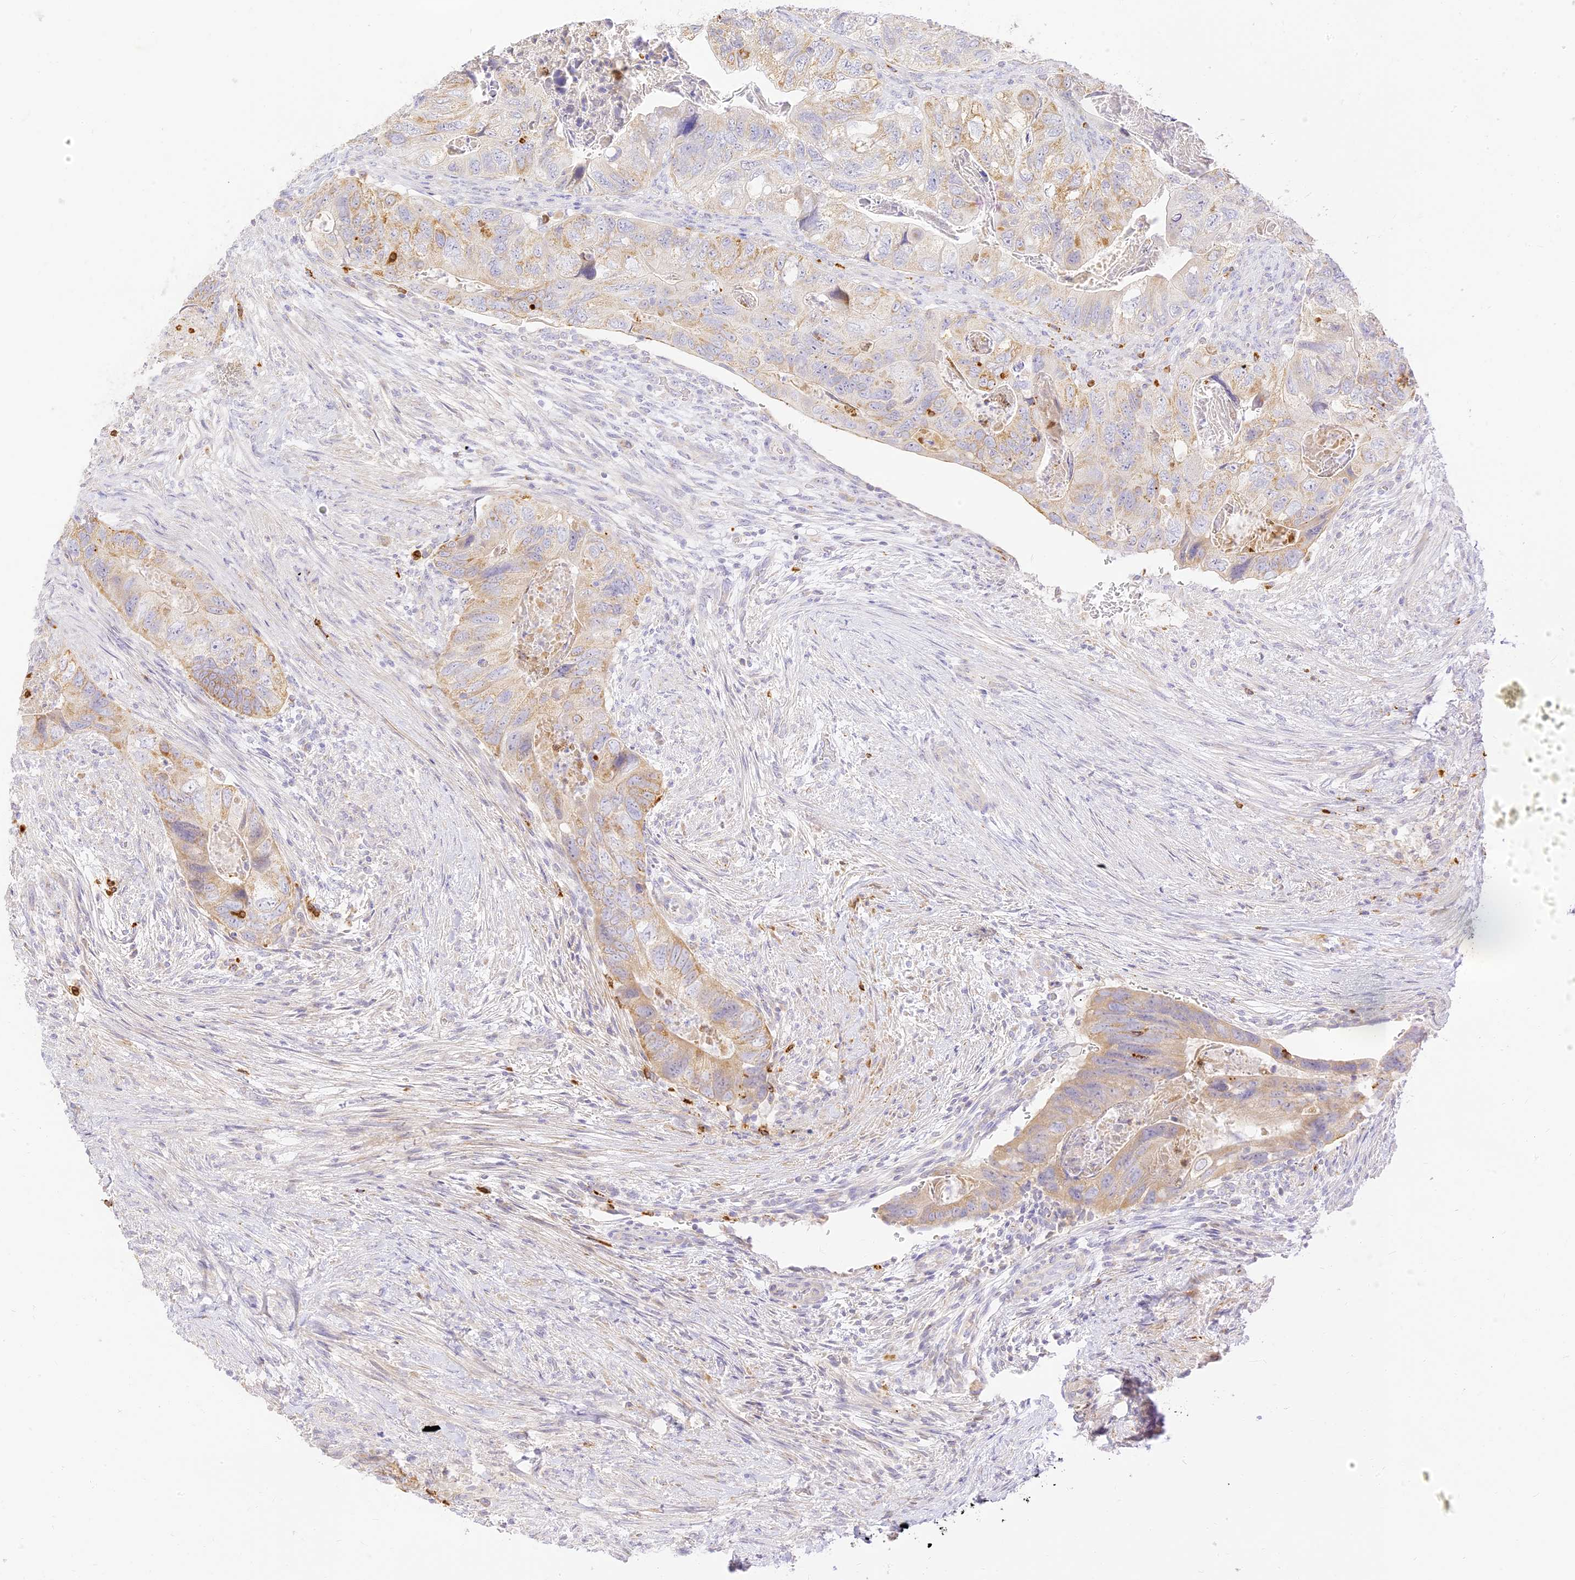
{"staining": {"intensity": "moderate", "quantity": "25%-75%", "location": "cytoplasmic/membranous"}, "tissue": "colorectal cancer", "cell_type": "Tumor cells", "image_type": "cancer", "snomed": [{"axis": "morphology", "description": "Adenocarcinoma, NOS"}, {"axis": "topography", "description": "Rectum"}], "caption": "A brown stain labels moderate cytoplasmic/membranous positivity of a protein in human colorectal cancer (adenocarcinoma) tumor cells. (brown staining indicates protein expression, while blue staining denotes nuclei).", "gene": "LRRC15", "patient": {"sex": "male", "age": 63}}